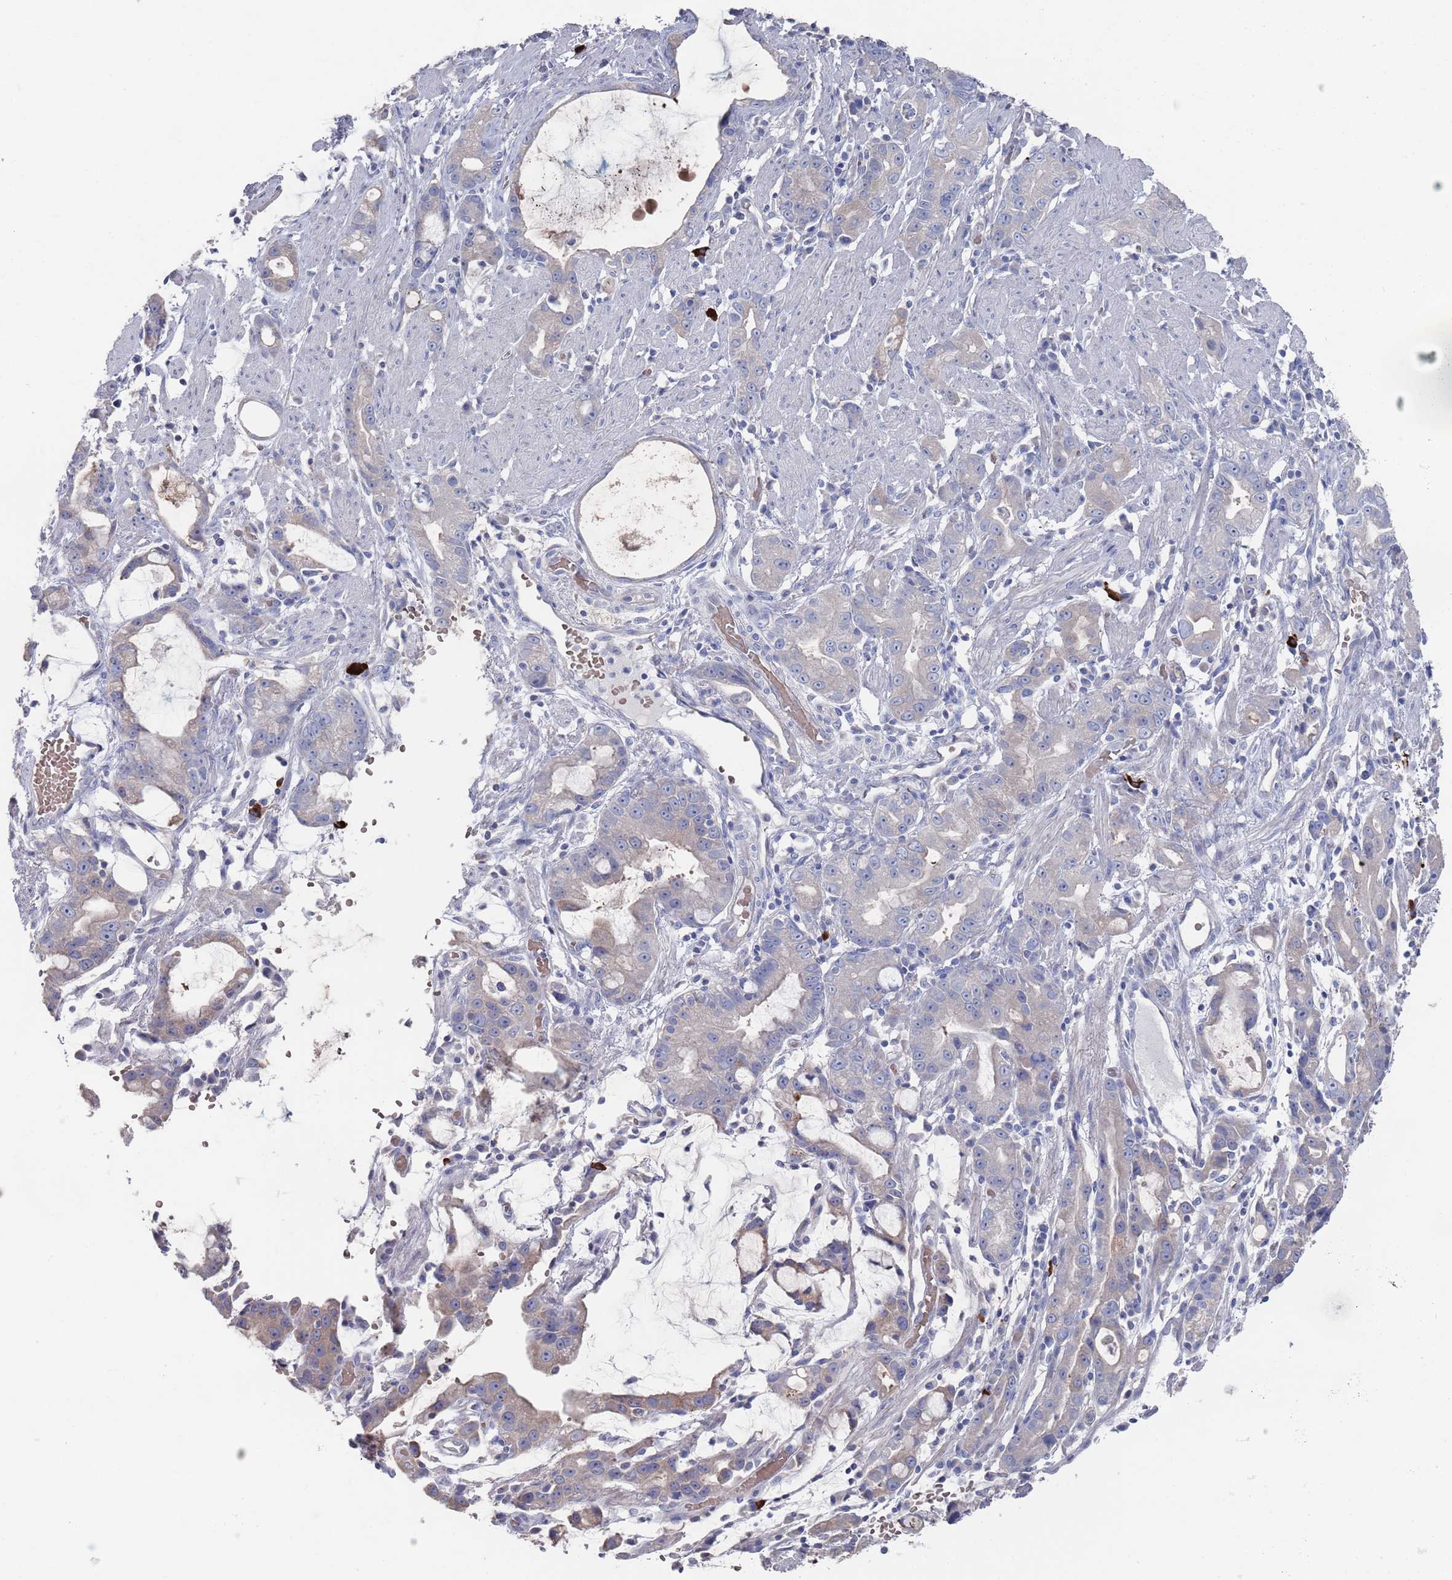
{"staining": {"intensity": "moderate", "quantity": "25%-75%", "location": "cytoplasmic/membranous"}, "tissue": "stomach cancer", "cell_type": "Tumor cells", "image_type": "cancer", "snomed": [{"axis": "morphology", "description": "Adenocarcinoma, NOS"}, {"axis": "topography", "description": "Stomach"}], "caption": "IHC (DAB) staining of human adenocarcinoma (stomach) exhibits moderate cytoplasmic/membranous protein positivity in about 25%-75% of tumor cells. Immunohistochemistry (ihc) stains the protein of interest in brown and the nuclei are stained blue.", "gene": "TMCO3", "patient": {"sex": "male", "age": 55}}